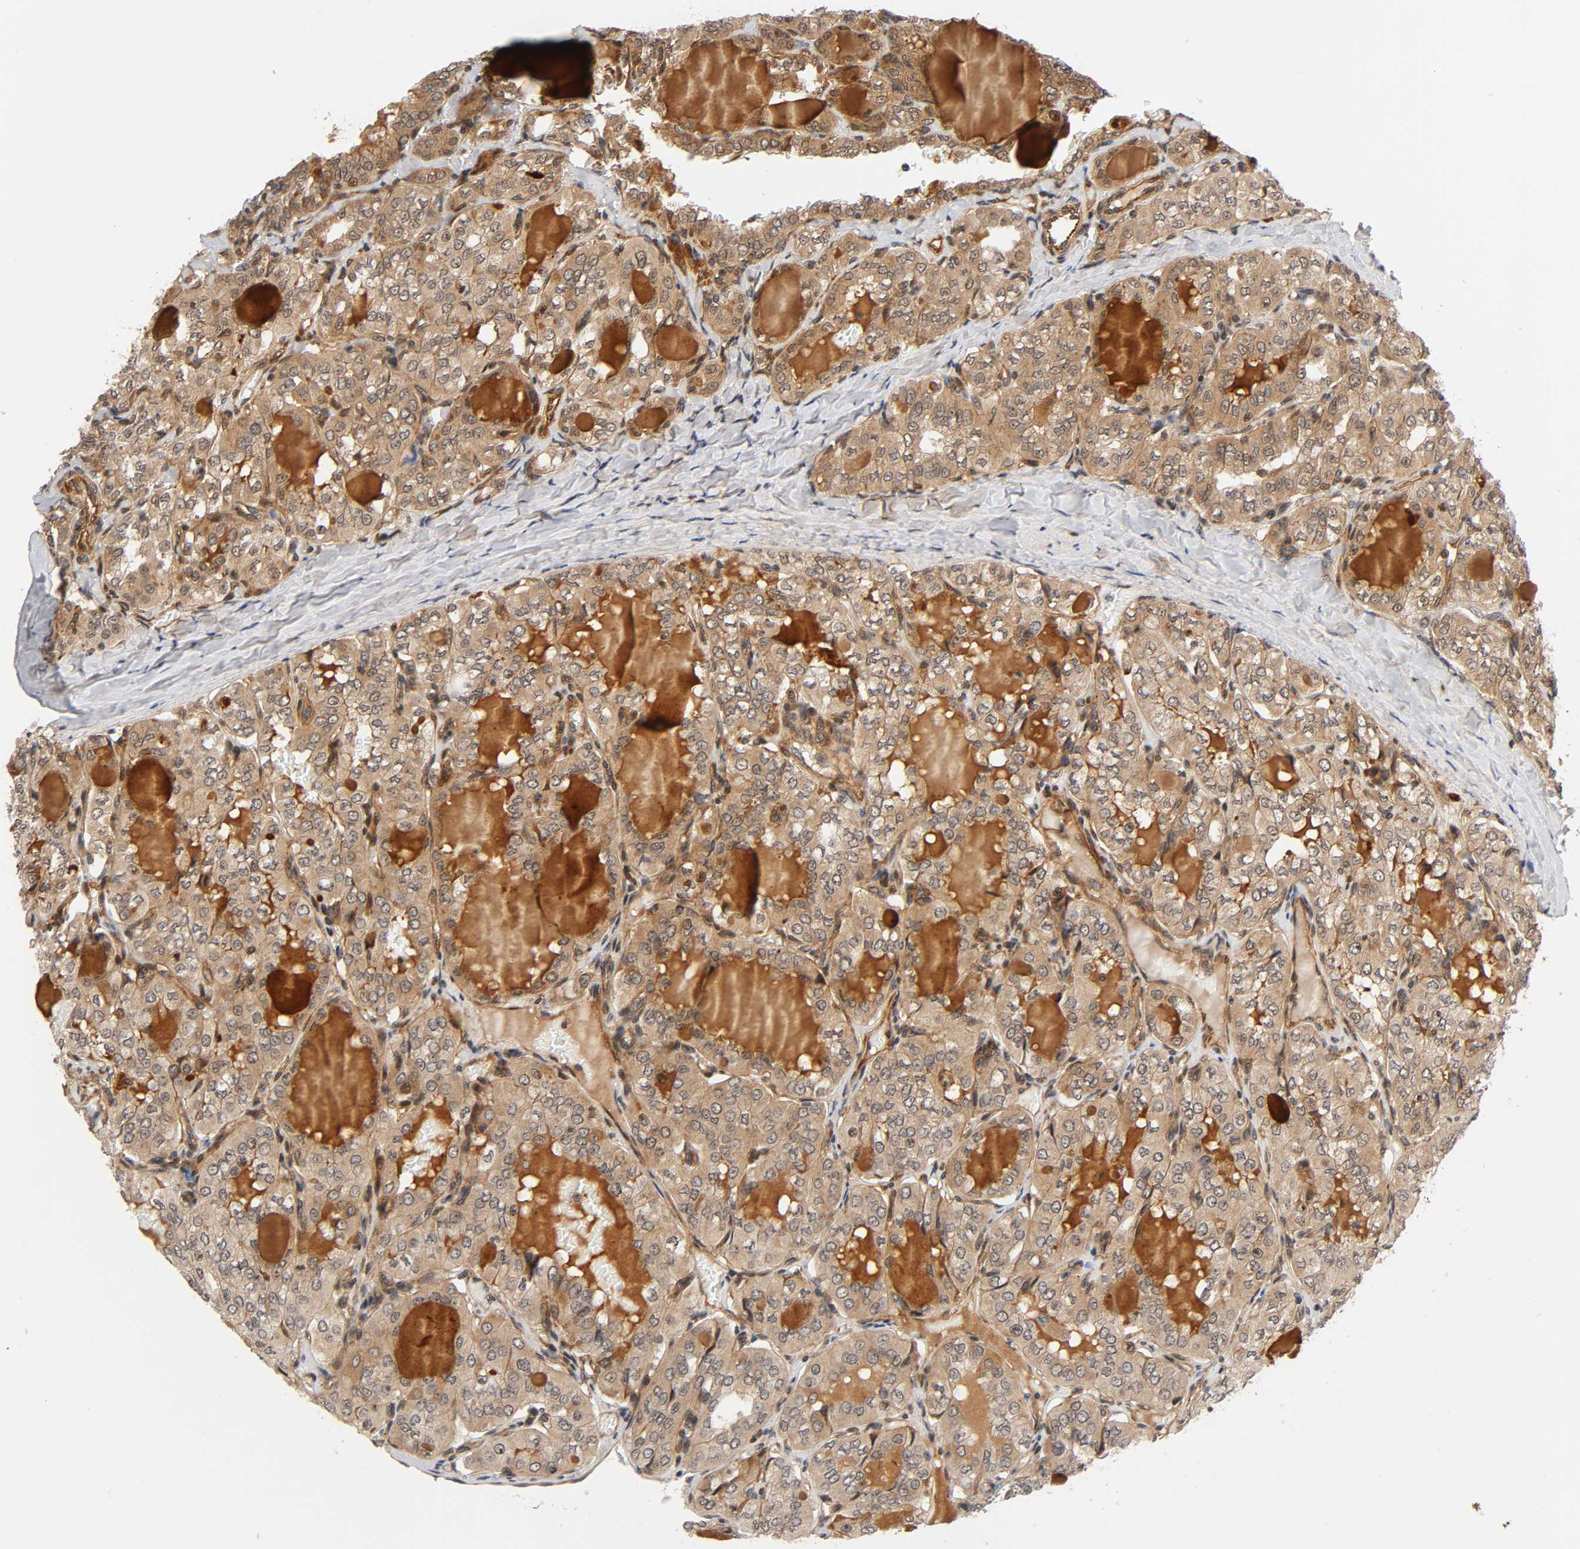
{"staining": {"intensity": "weak", "quantity": ">75%", "location": "cytoplasmic/membranous"}, "tissue": "thyroid cancer", "cell_type": "Tumor cells", "image_type": "cancer", "snomed": [{"axis": "morphology", "description": "Papillary adenocarcinoma, NOS"}, {"axis": "topography", "description": "Thyroid gland"}], "caption": "Immunohistochemical staining of thyroid cancer demonstrates low levels of weak cytoplasmic/membranous protein staining in approximately >75% of tumor cells. The protein of interest is shown in brown color, while the nuclei are stained blue.", "gene": "IQCJ-SCHIP1", "patient": {"sex": "male", "age": 20}}